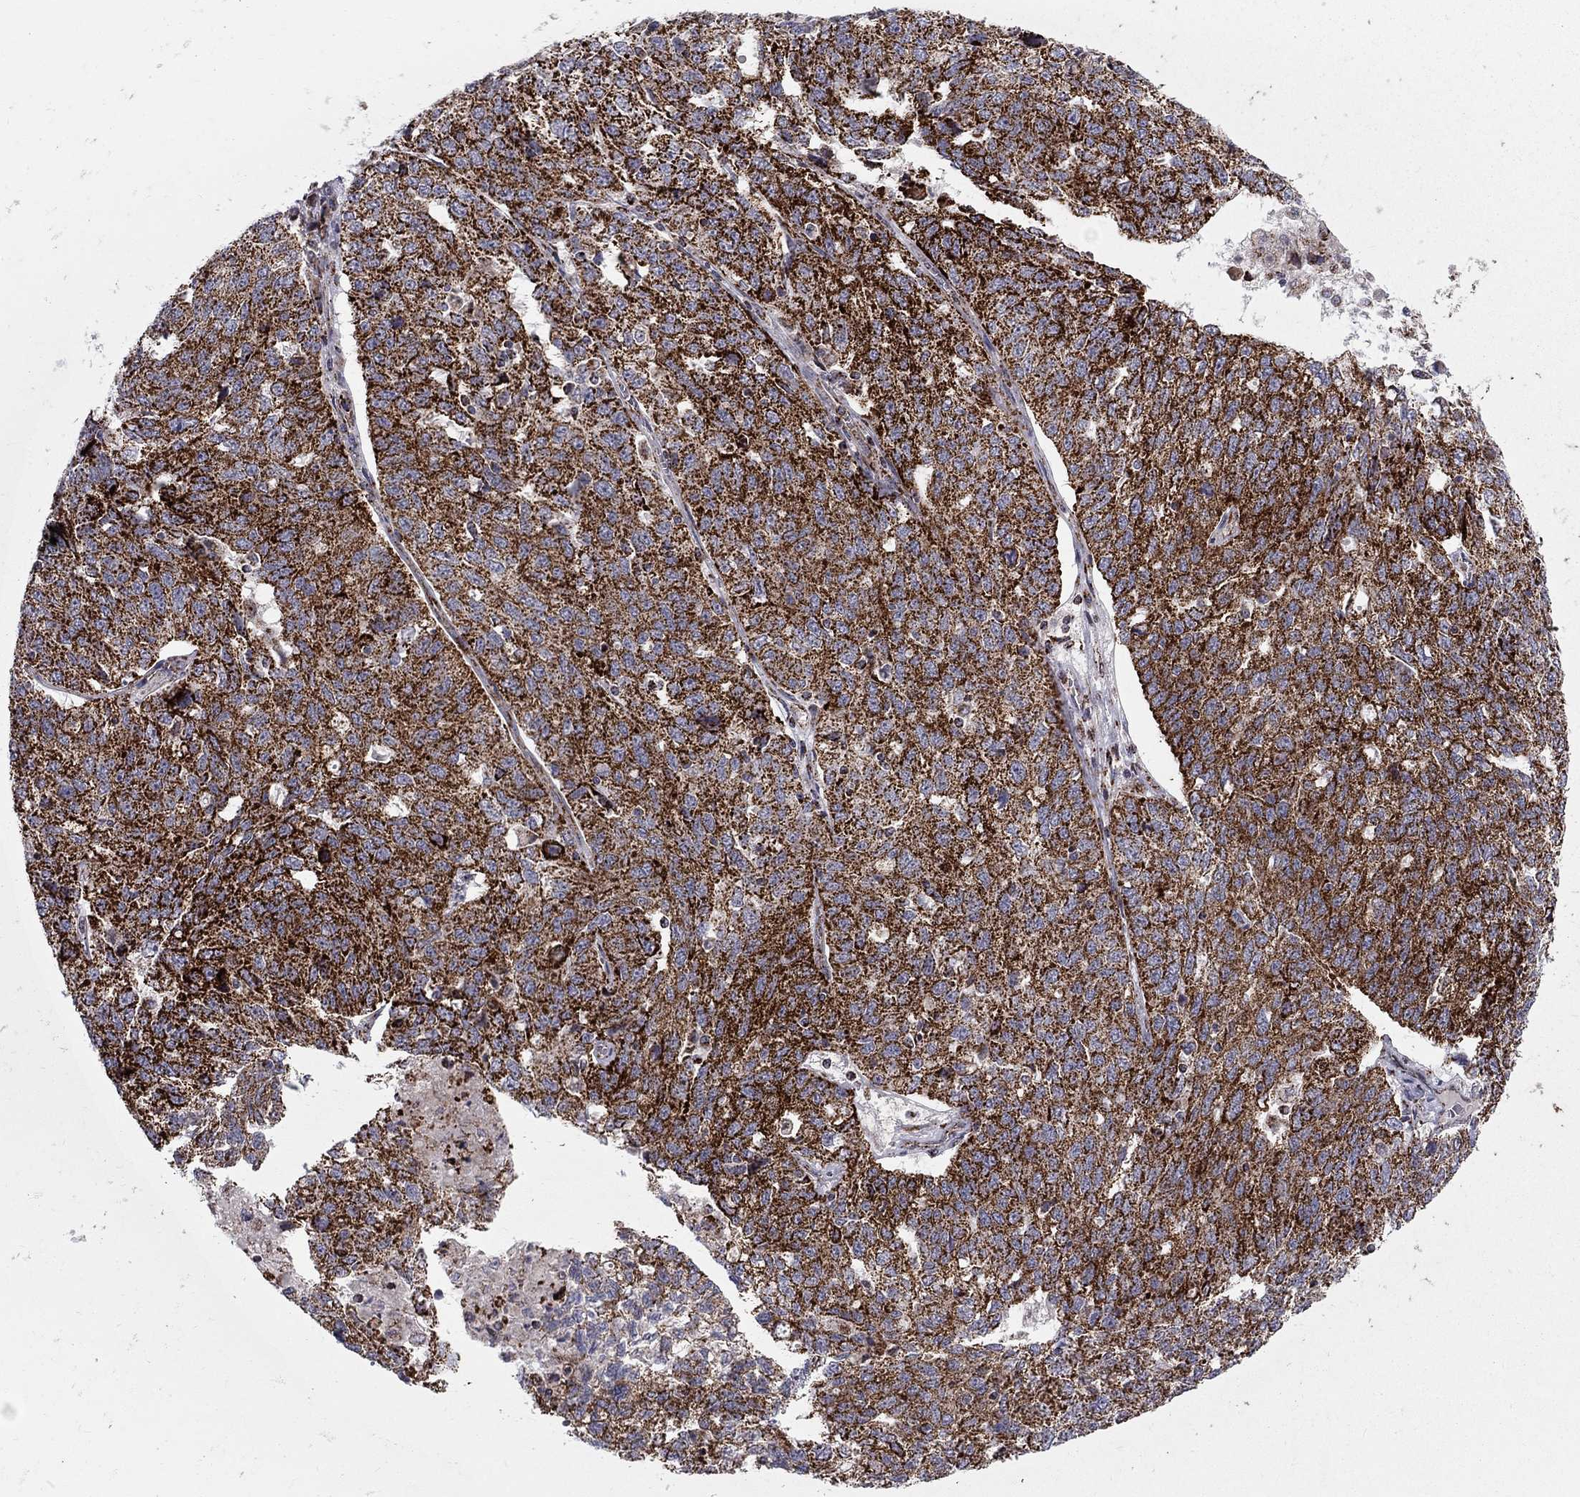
{"staining": {"intensity": "strong", "quantity": ">75%", "location": "cytoplasmic/membranous"}, "tissue": "ovarian cancer", "cell_type": "Tumor cells", "image_type": "cancer", "snomed": [{"axis": "morphology", "description": "Cystadenocarcinoma, serous, NOS"}, {"axis": "topography", "description": "Ovary"}], "caption": "Immunohistochemistry of human serous cystadenocarcinoma (ovarian) exhibits high levels of strong cytoplasmic/membranous expression in approximately >75% of tumor cells.", "gene": "ALDH1B1", "patient": {"sex": "female", "age": 71}}